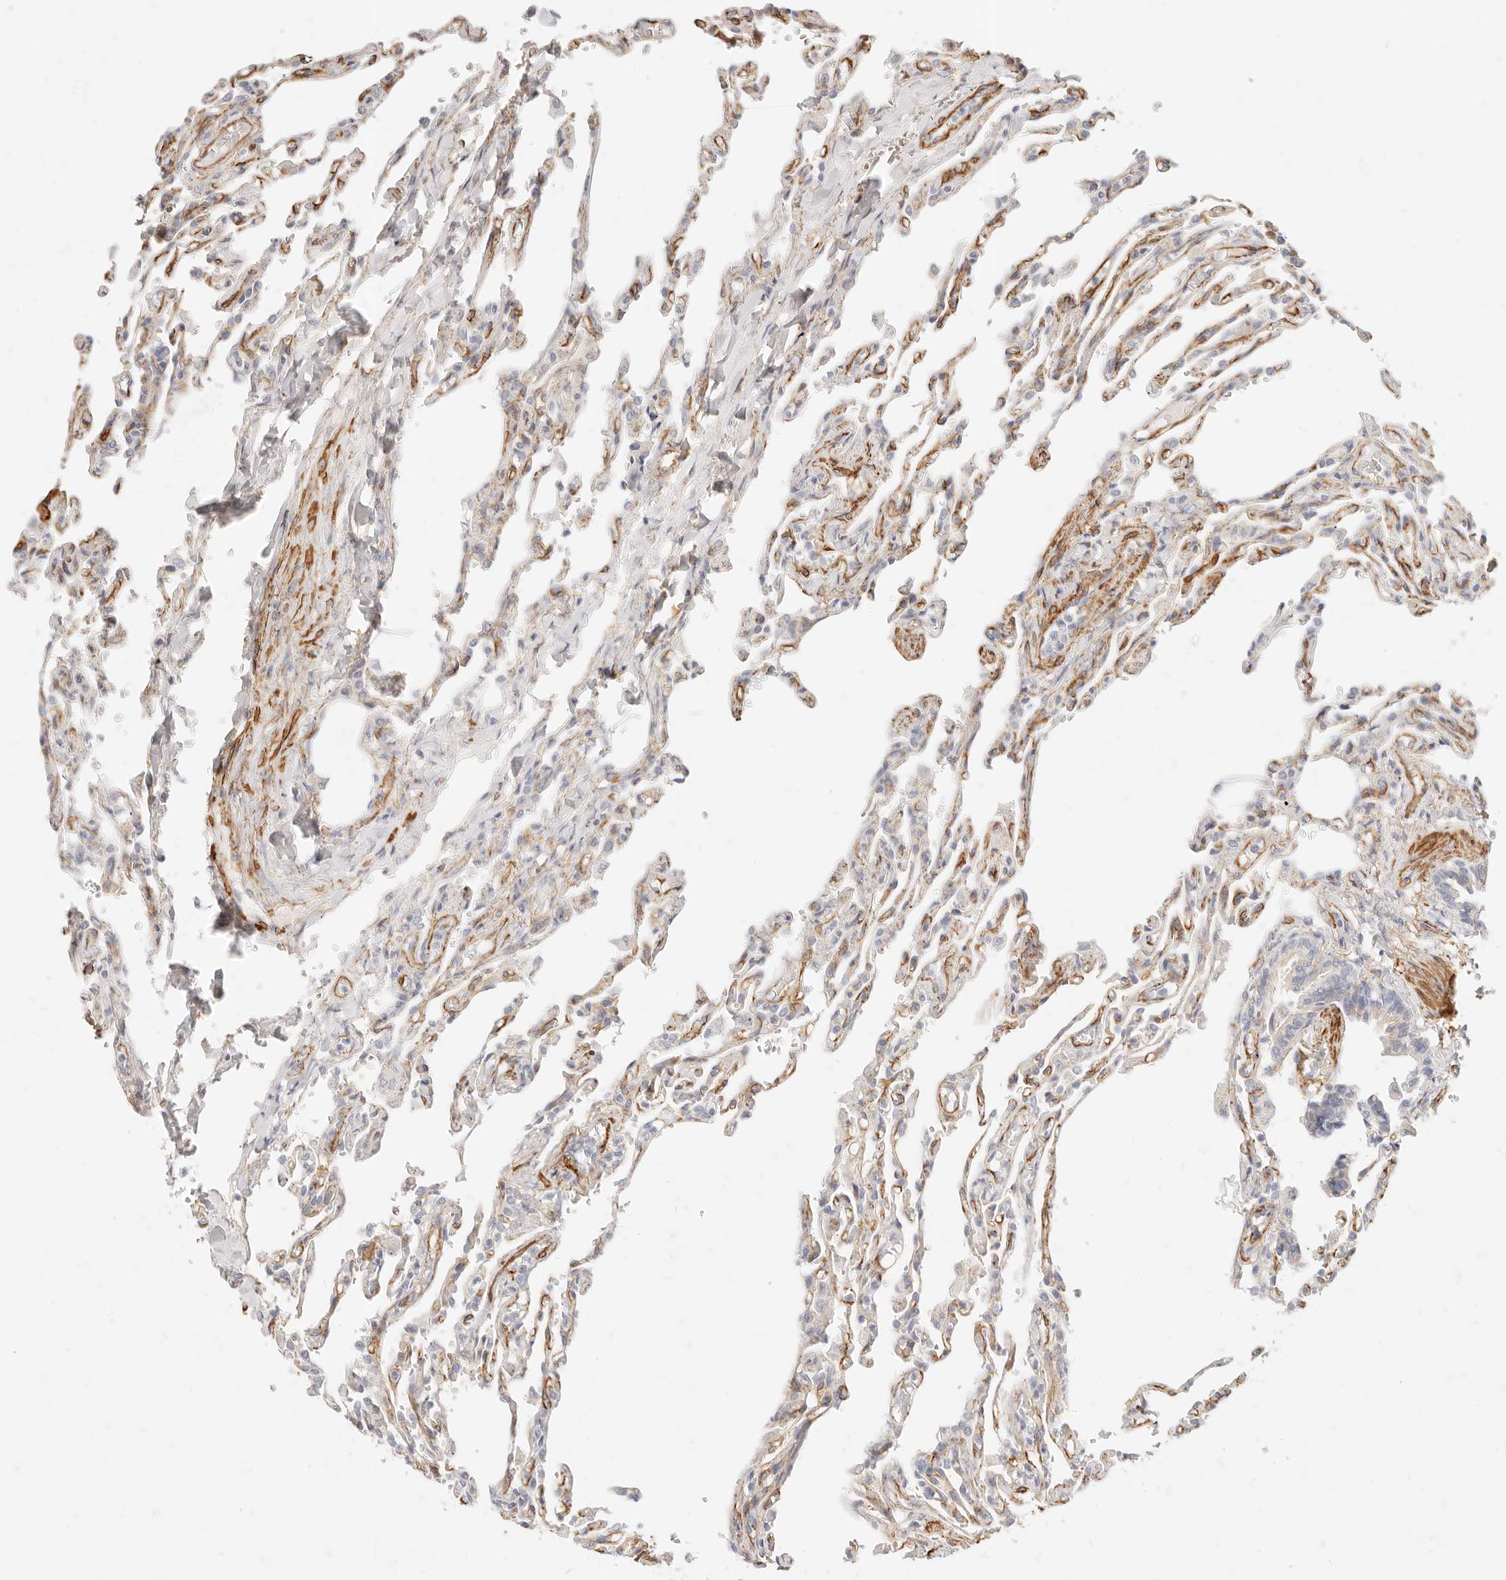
{"staining": {"intensity": "weak", "quantity": "<25%", "location": "cytoplasmic/membranous"}, "tissue": "lung", "cell_type": "Alveolar cells", "image_type": "normal", "snomed": [{"axis": "morphology", "description": "Normal tissue, NOS"}, {"axis": "topography", "description": "Lung"}], "caption": "Immunohistochemistry (IHC) micrograph of benign lung: lung stained with DAB (3,3'-diaminobenzidine) exhibits no significant protein staining in alveolar cells.", "gene": "TMTC2", "patient": {"sex": "male", "age": 21}}